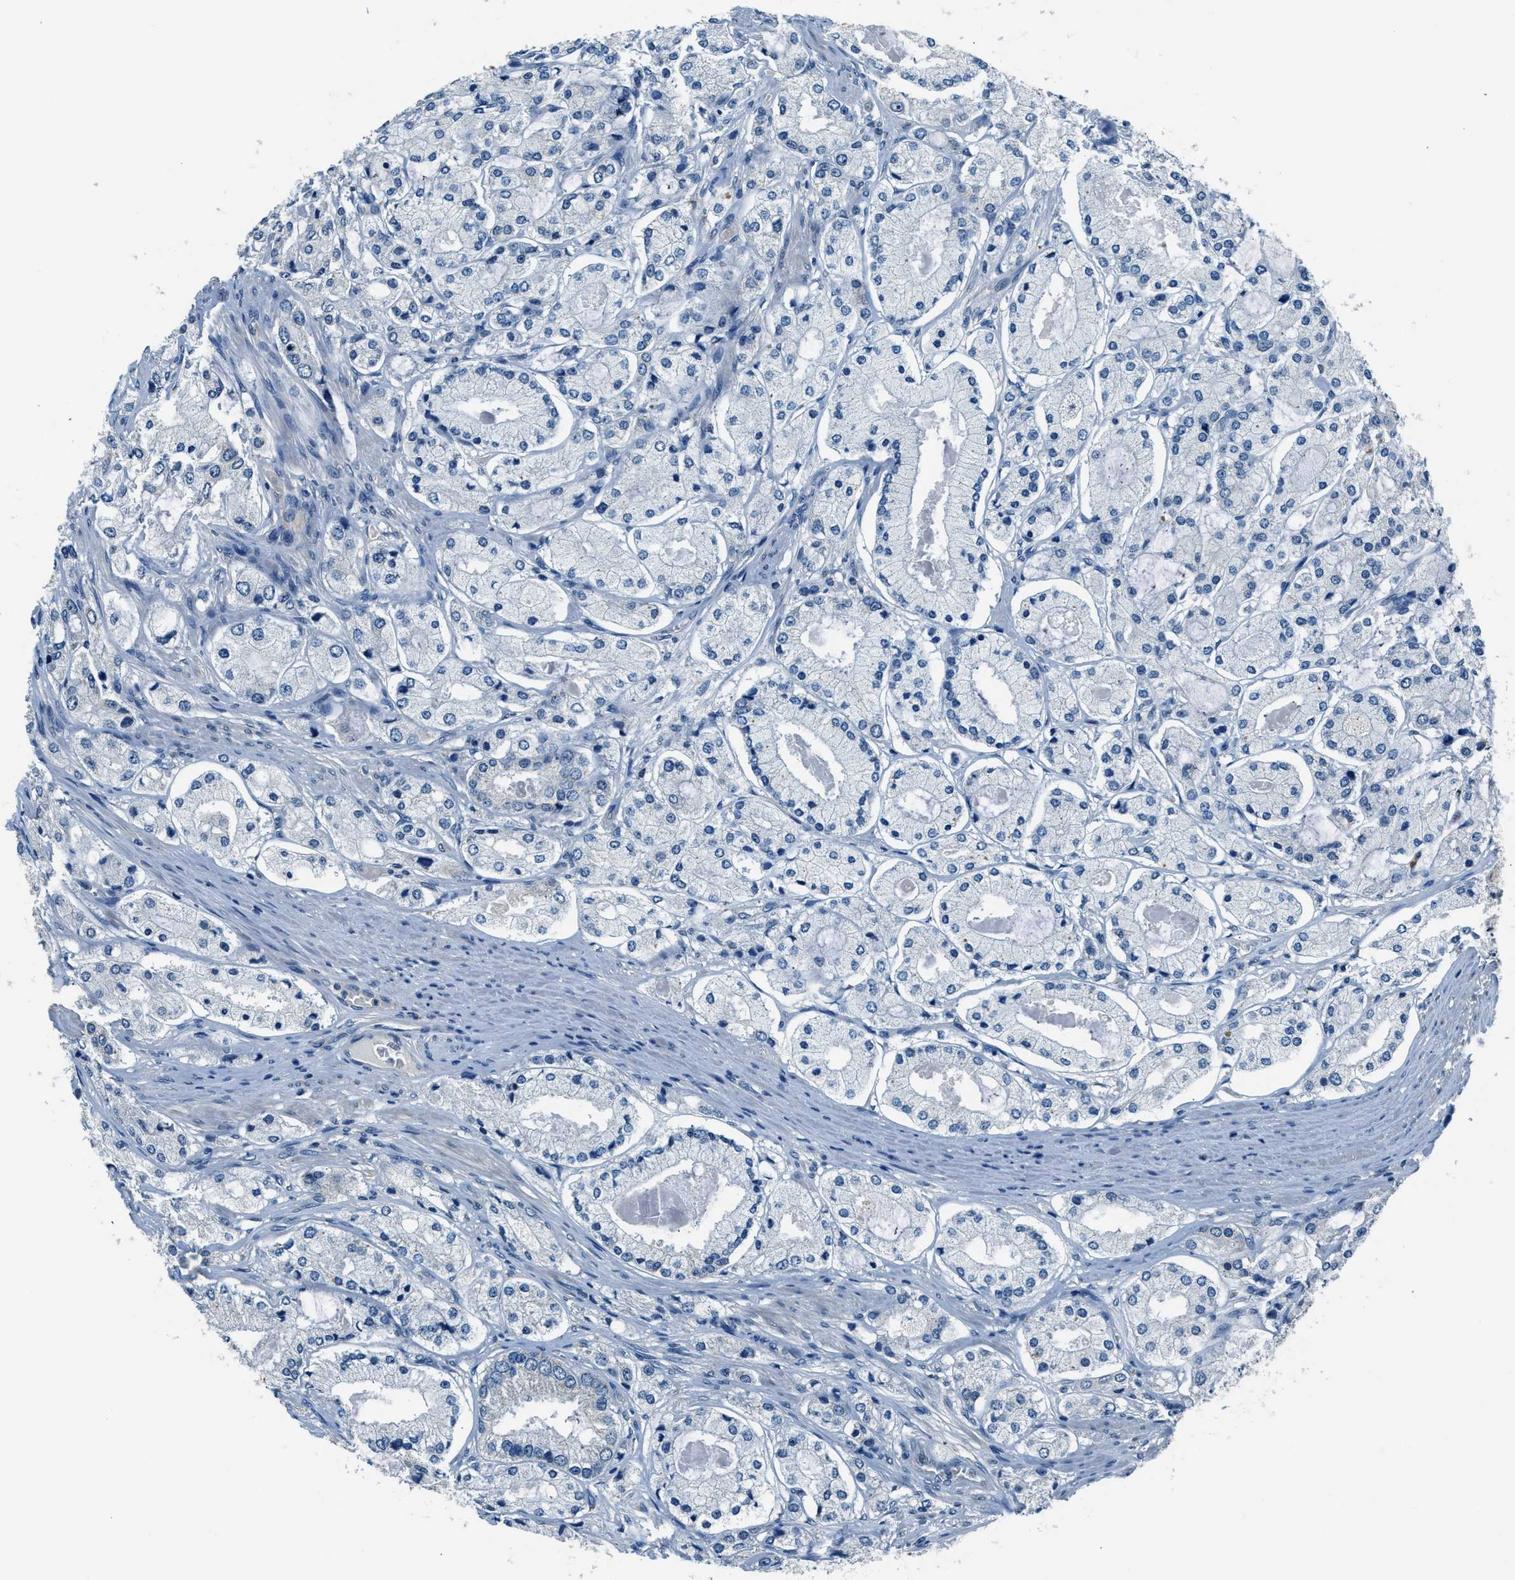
{"staining": {"intensity": "negative", "quantity": "none", "location": "none"}, "tissue": "prostate cancer", "cell_type": "Tumor cells", "image_type": "cancer", "snomed": [{"axis": "morphology", "description": "Adenocarcinoma, High grade"}, {"axis": "topography", "description": "Prostate"}], "caption": "Micrograph shows no protein expression in tumor cells of prostate cancer (high-grade adenocarcinoma) tissue.", "gene": "NME8", "patient": {"sex": "male", "age": 65}}